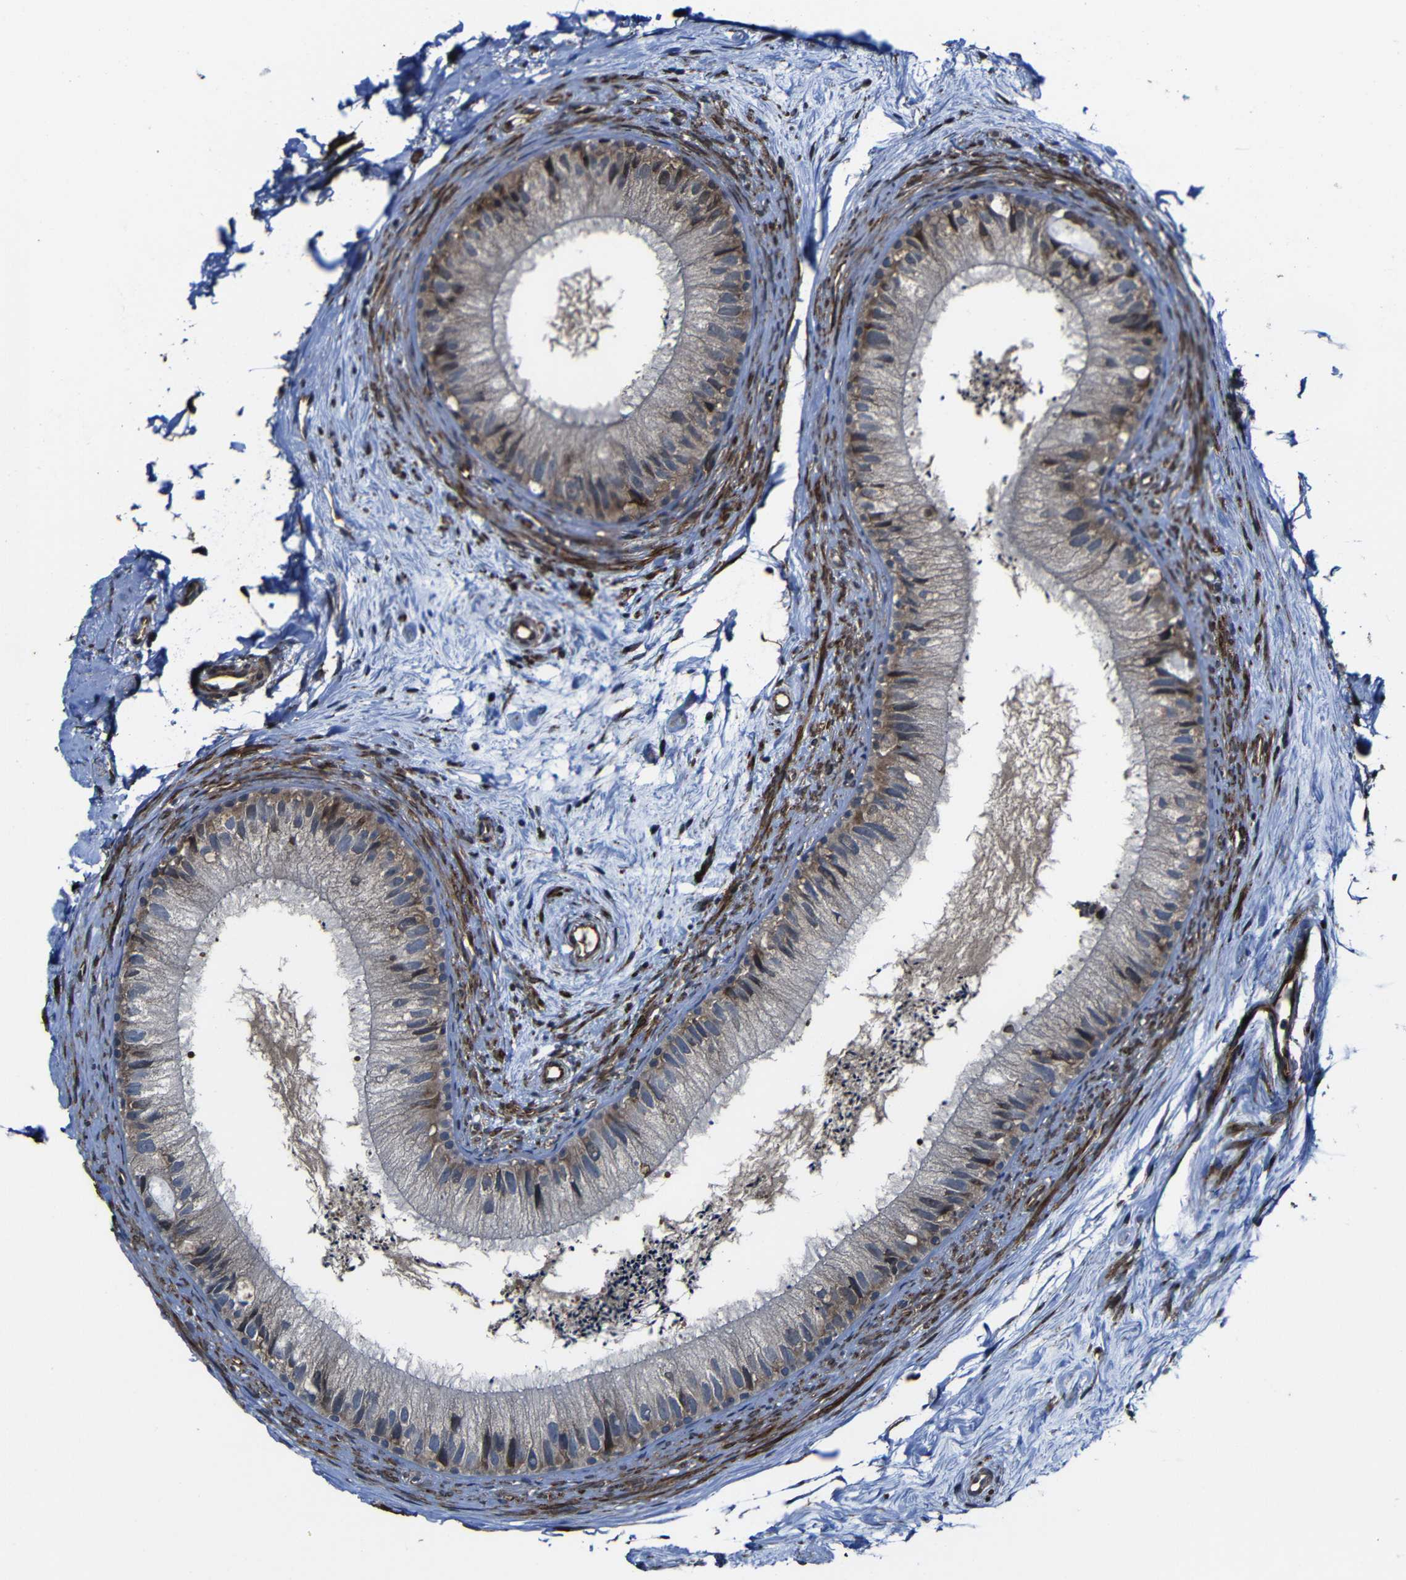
{"staining": {"intensity": "moderate", "quantity": ">75%", "location": "cytoplasmic/membranous"}, "tissue": "epididymis", "cell_type": "Glandular cells", "image_type": "normal", "snomed": [{"axis": "morphology", "description": "Normal tissue, NOS"}, {"axis": "topography", "description": "Epididymis"}], "caption": "Protein analysis of normal epididymis displays moderate cytoplasmic/membranous staining in approximately >75% of glandular cells.", "gene": "KIAA0513", "patient": {"sex": "male", "age": 56}}